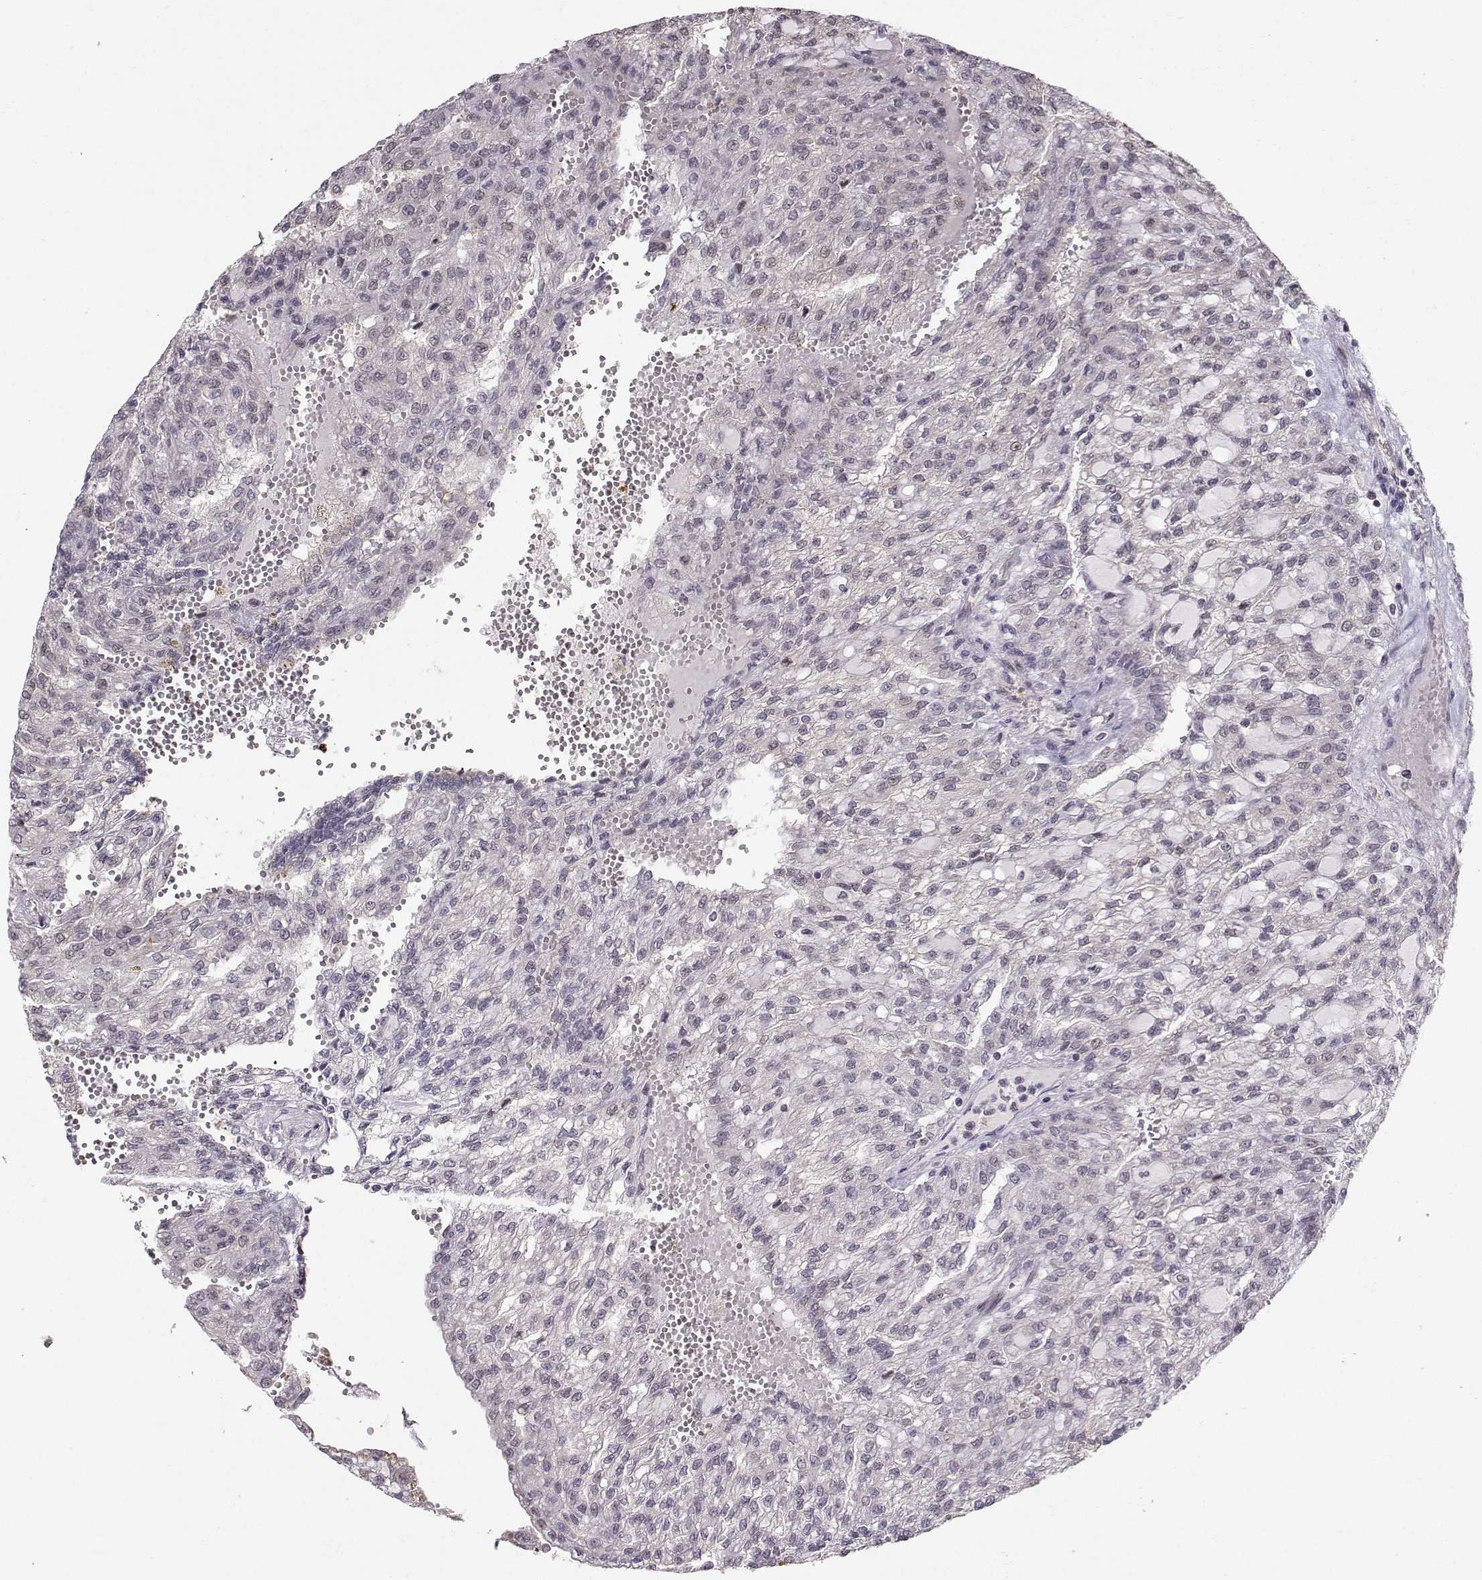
{"staining": {"intensity": "negative", "quantity": "none", "location": "none"}, "tissue": "renal cancer", "cell_type": "Tumor cells", "image_type": "cancer", "snomed": [{"axis": "morphology", "description": "Adenocarcinoma, NOS"}, {"axis": "topography", "description": "Kidney"}], "caption": "Tumor cells show no significant protein expression in renal adenocarcinoma.", "gene": "PKP2", "patient": {"sex": "male", "age": 63}}